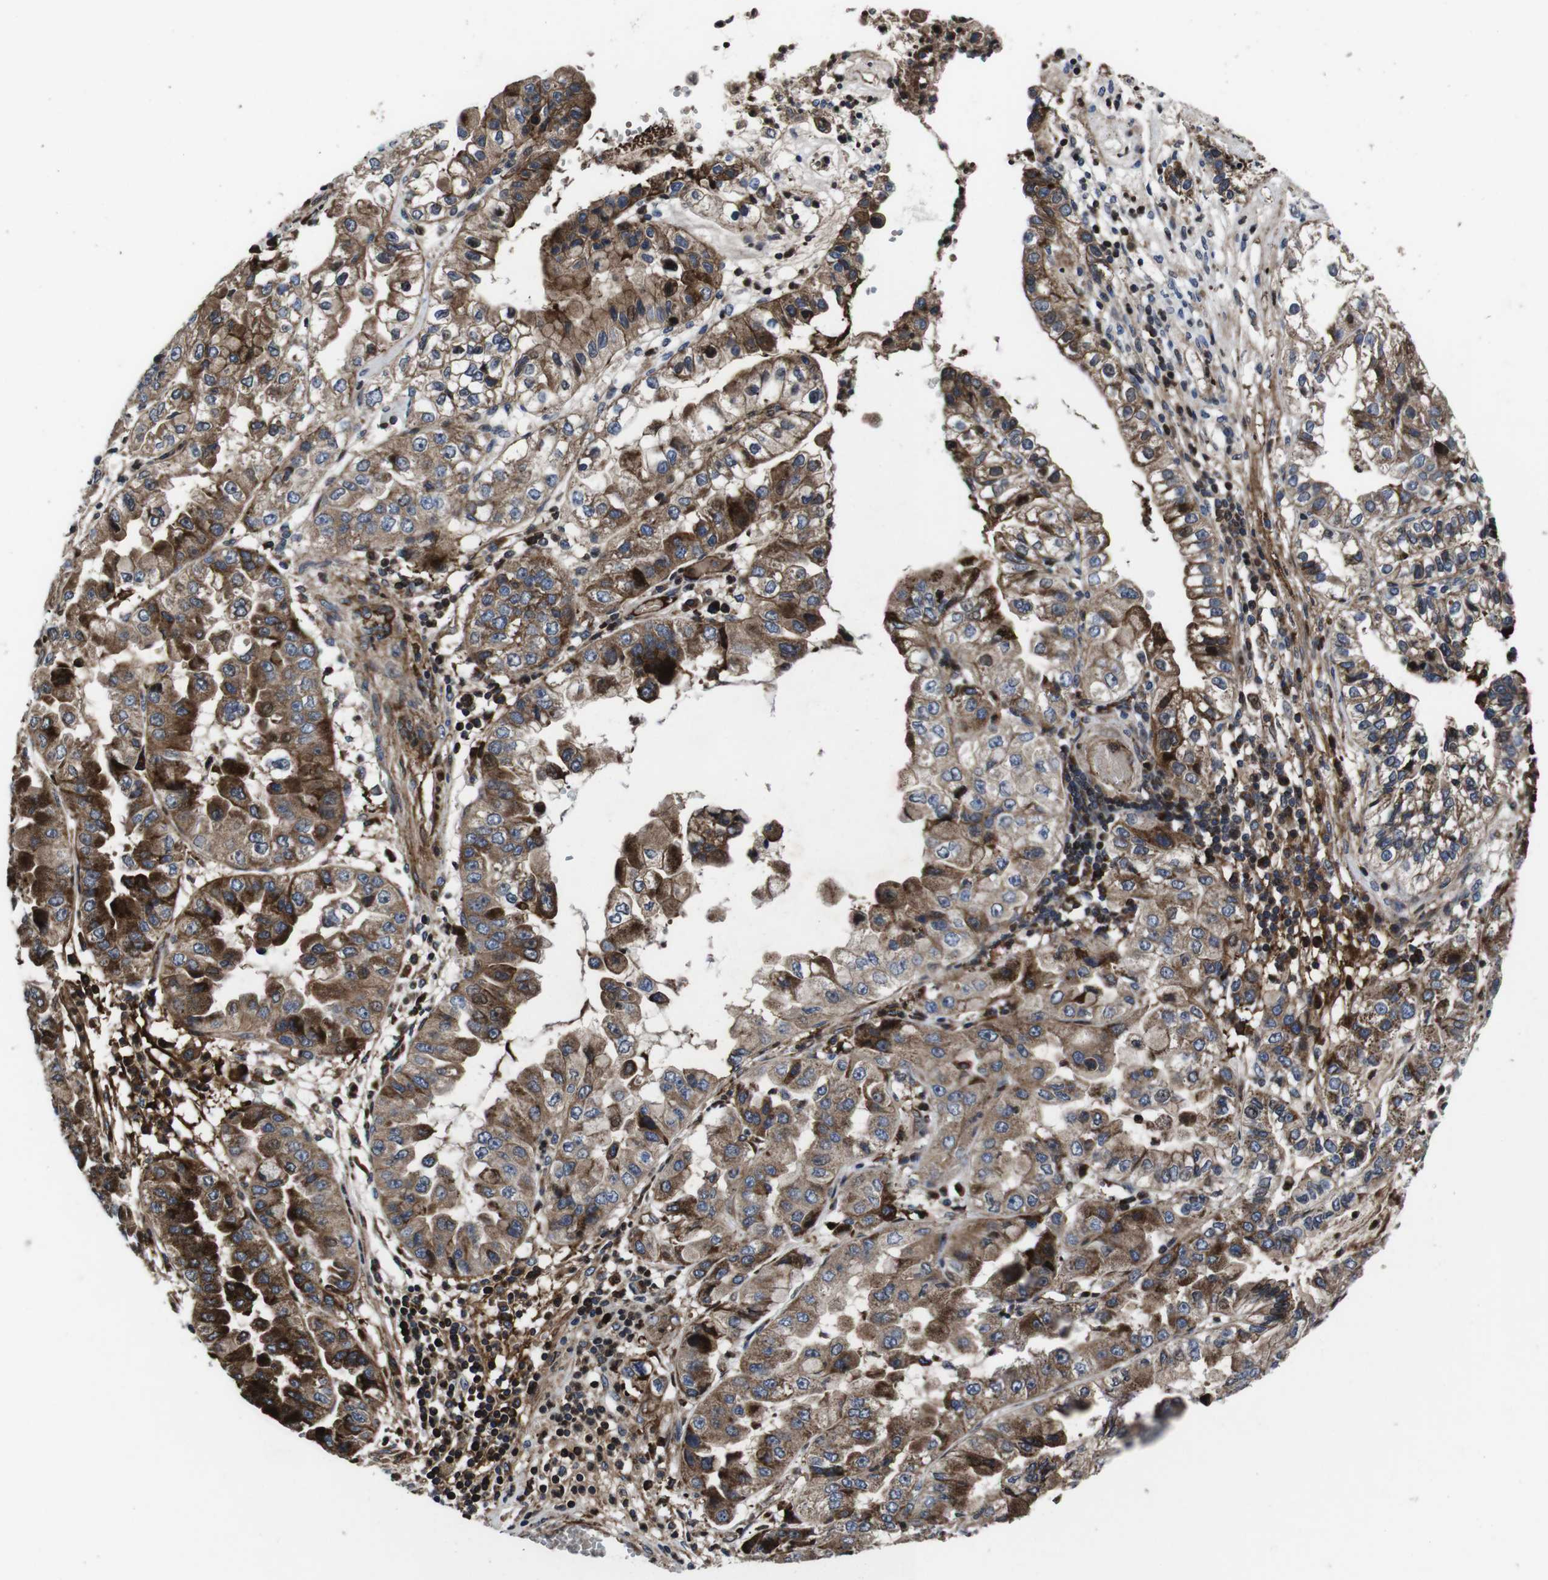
{"staining": {"intensity": "moderate", "quantity": ">75%", "location": "cytoplasmic/membranous"}, "tissue": "liver cancer", "cell_type": "Tumor cells", "image_type": "cancer", "snomed": [{"axis": "morphology", "description": "Cholangiocarcinoma"}, {"axis": "topography", "description": "Liver"}], "caption": "IHC photomicrograph of neoplastic tissue: human liver cholangiocarcinoma stained using immunohistochemistry (IHC) exhibits medium levels of moderate protein expression localized specifically in the cytoplasmic/membranous of tumor cells, appearing as a cytoplasmic/membranous brown color.", "gene": "SMYD3", "patient": {"sex": "female", "age": 79}}